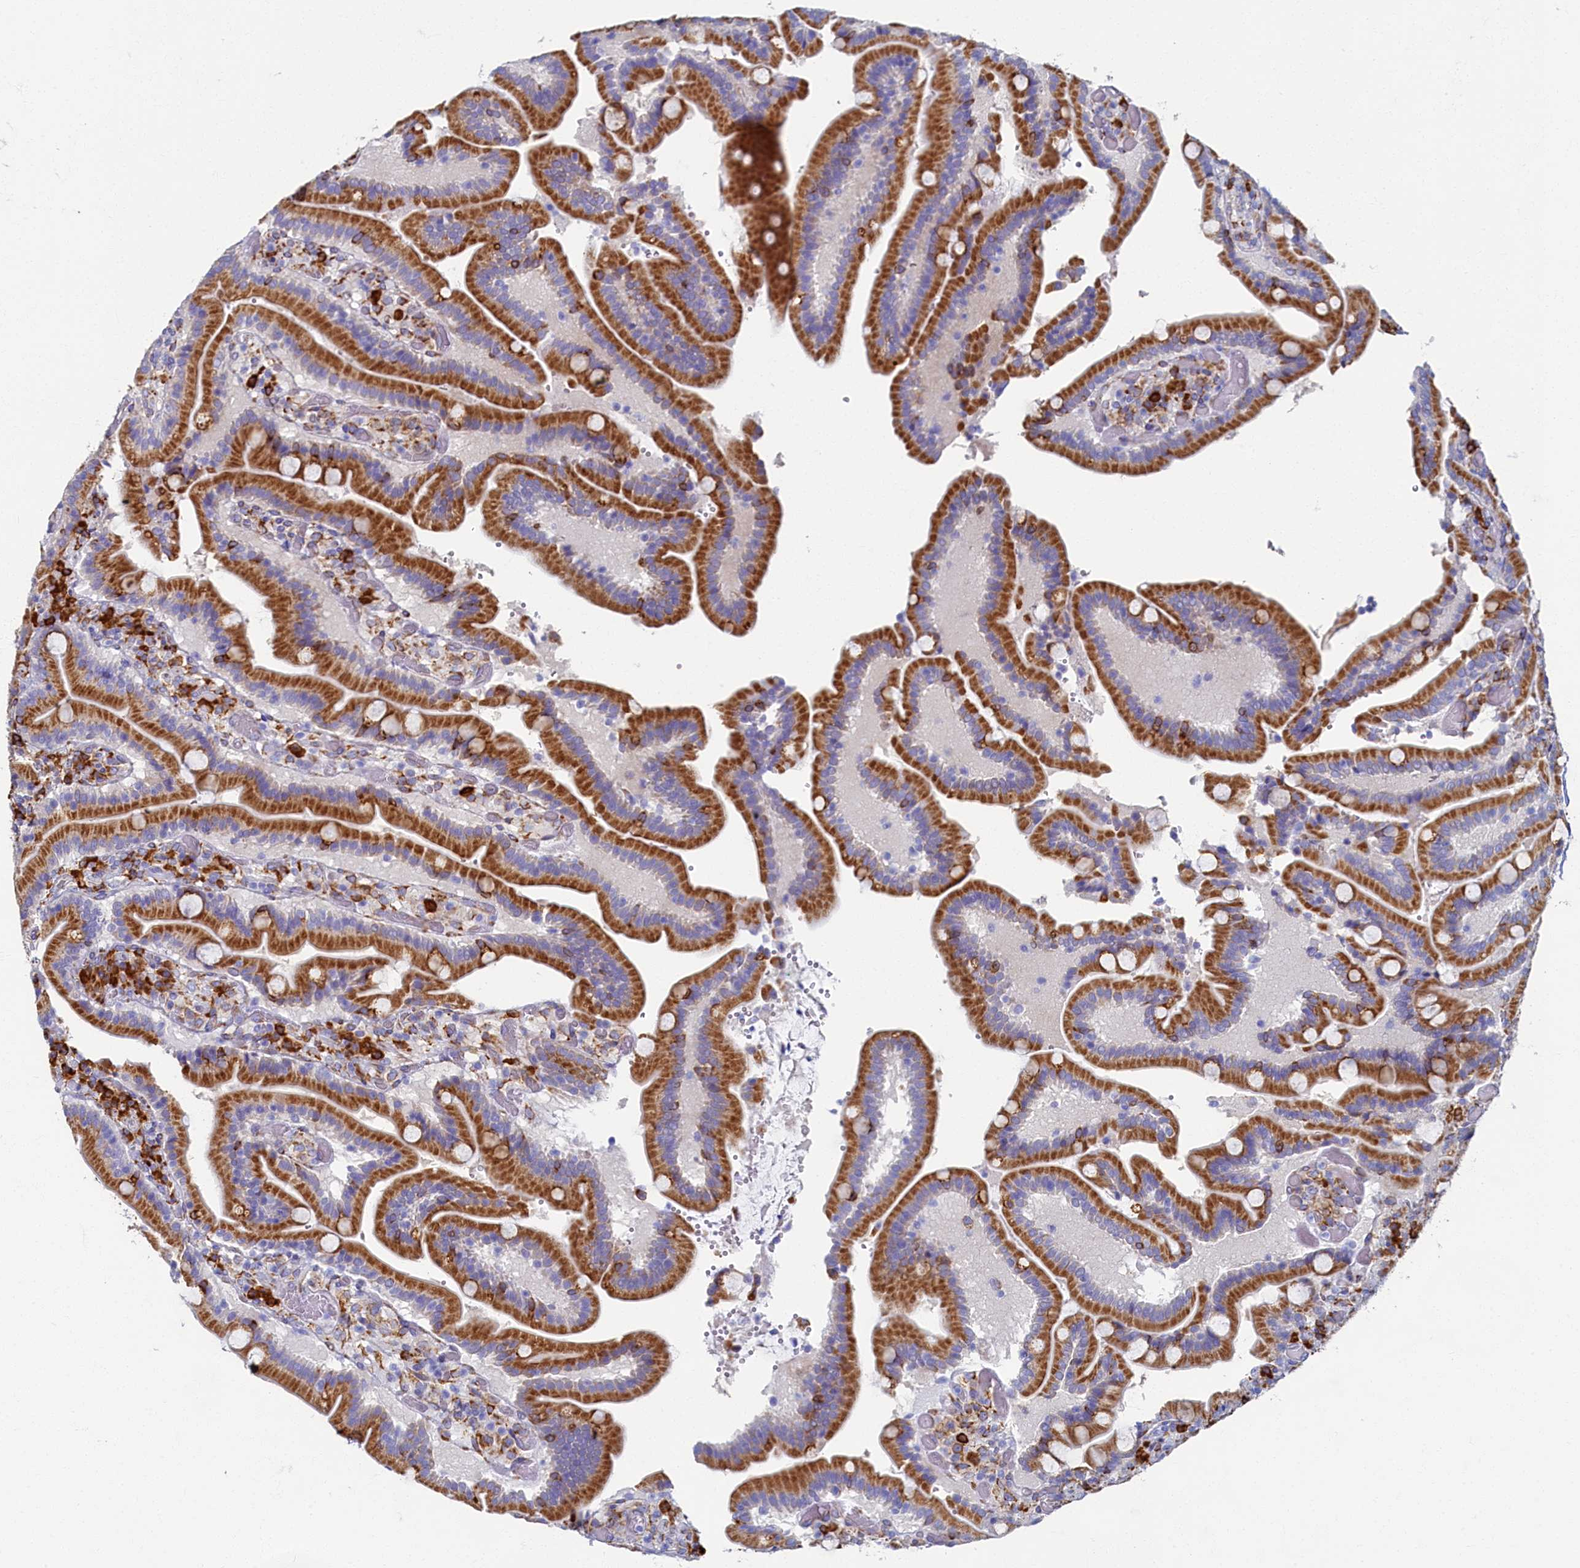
{"staining": {"intensity": "moderate", "quantity": ">75%", "location": "cytoplasmic/membranous"}, "tissue": "duodenum", "cell_type": "Glandular cells", "image_type": "normal", "snomed": [{"axis": "morphology", "description": "Normal tissue, NOS"}, {"axis": "topography", "description": "Duodenum"}], "caption": "Moderate cytoplasmic/membranous staining is seen in about >75% of glandular cells in unremarkable duodenum. Immunohistochemistry (ihc) stains the protein of interest in brown and the nuclei are stained blue.", "gene": "TMEM18", "patient": {"sex": "female", "age": 62}}